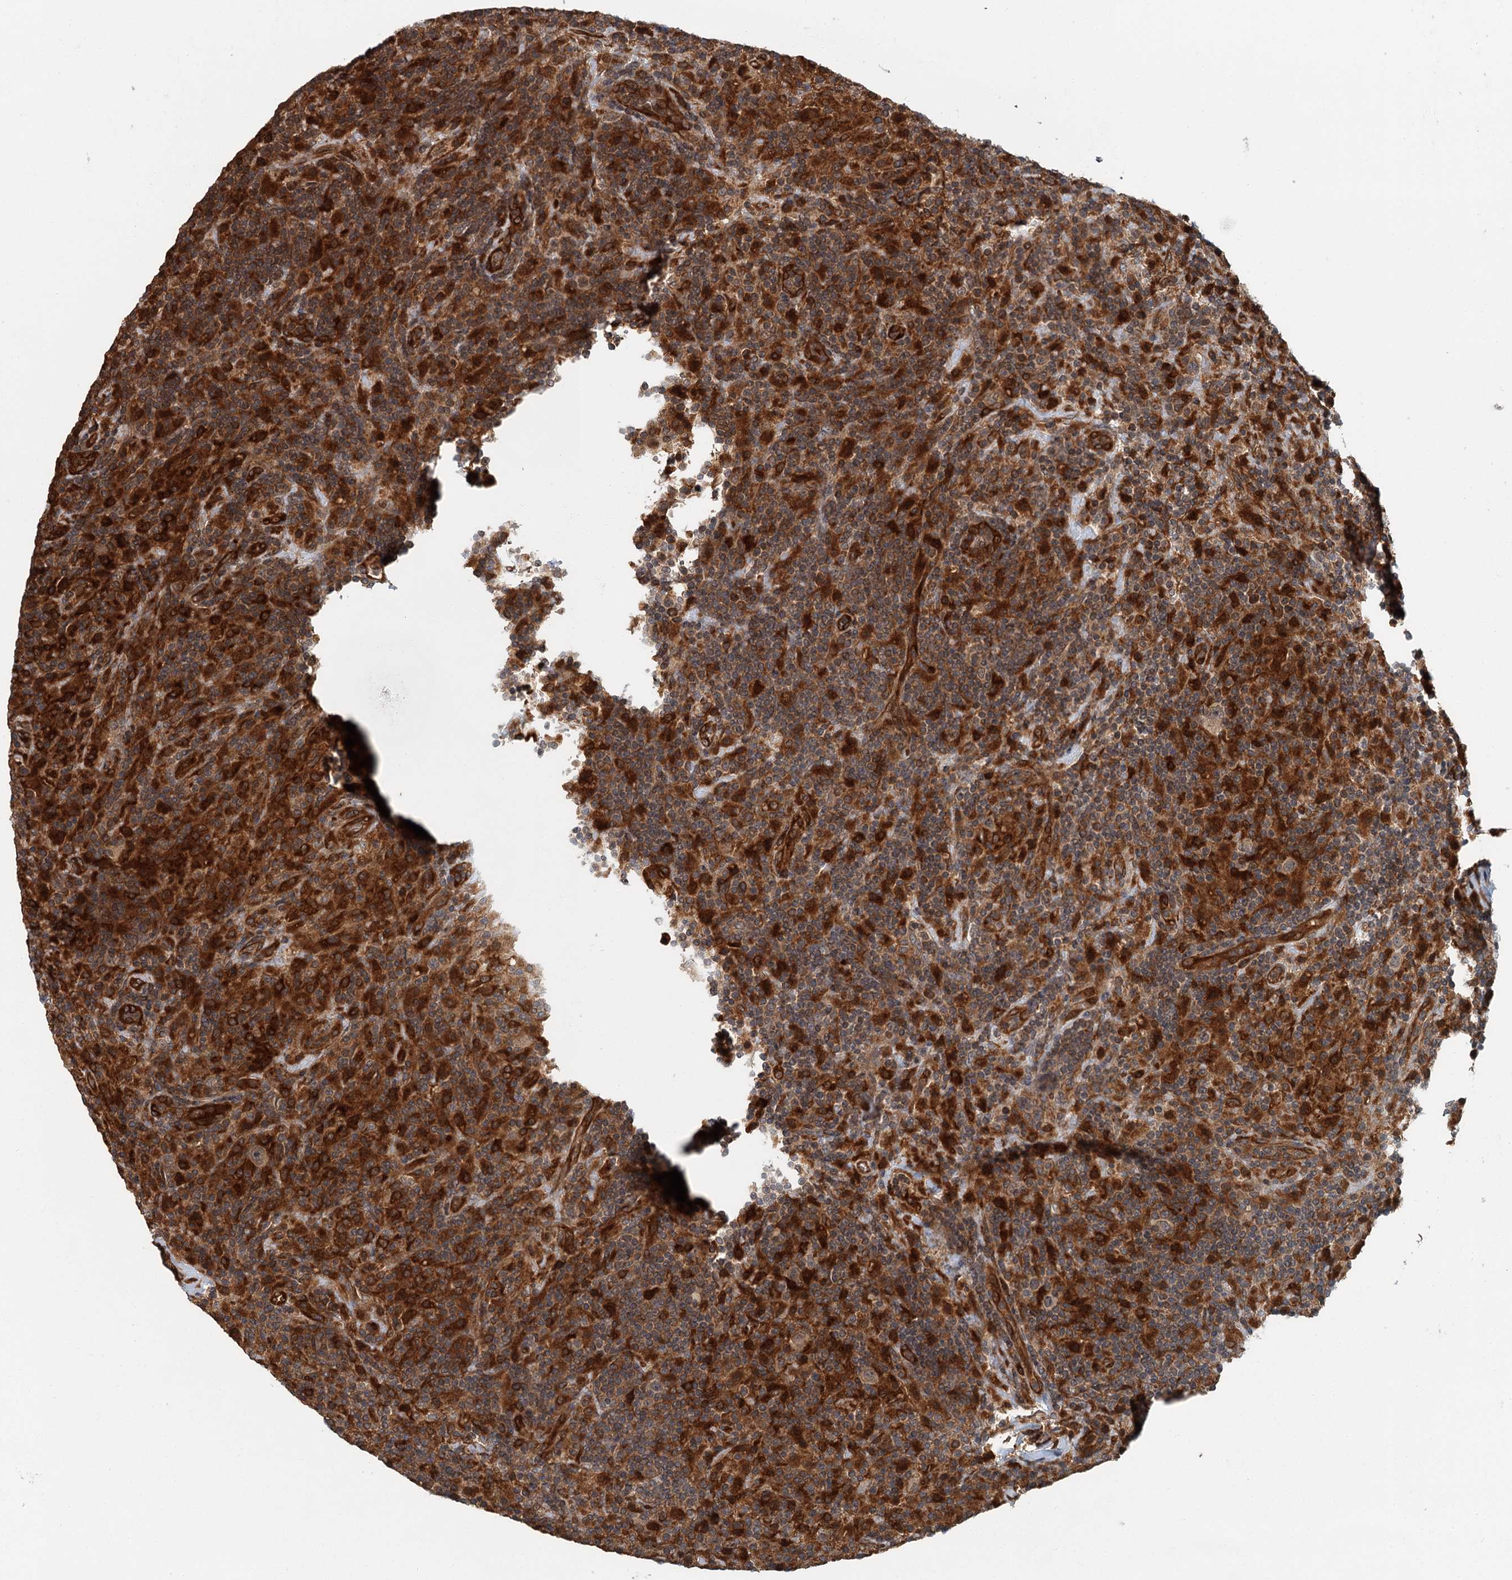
{"staining": {"intensity": "weak", "quantity": ">75%", "location": "cytoplasmic/membranous"}, "tissue": "lymphoma", "cell_type": "Tumor cells", "image_type": "cancer", "snomed": [{"axis": "morphology", "description": "Hodgkin's disease, NOS"}, {"axis": "topography", "description": "Lymph node"}], "caption": "Immunohistochemistry staining of lymphoma, which exhibits low levels of weak cytoplasmic/membranous staining in approximately >75% of tumor cells indicating weak cytoplasmic/membranous protein positivity. The staining was performed using DAB (brown) for protein detection and nuclei were counterstained in hematoxylin (blue).", "gene": "ZNF527", "patient": {"sex": "male", "age": 70}}